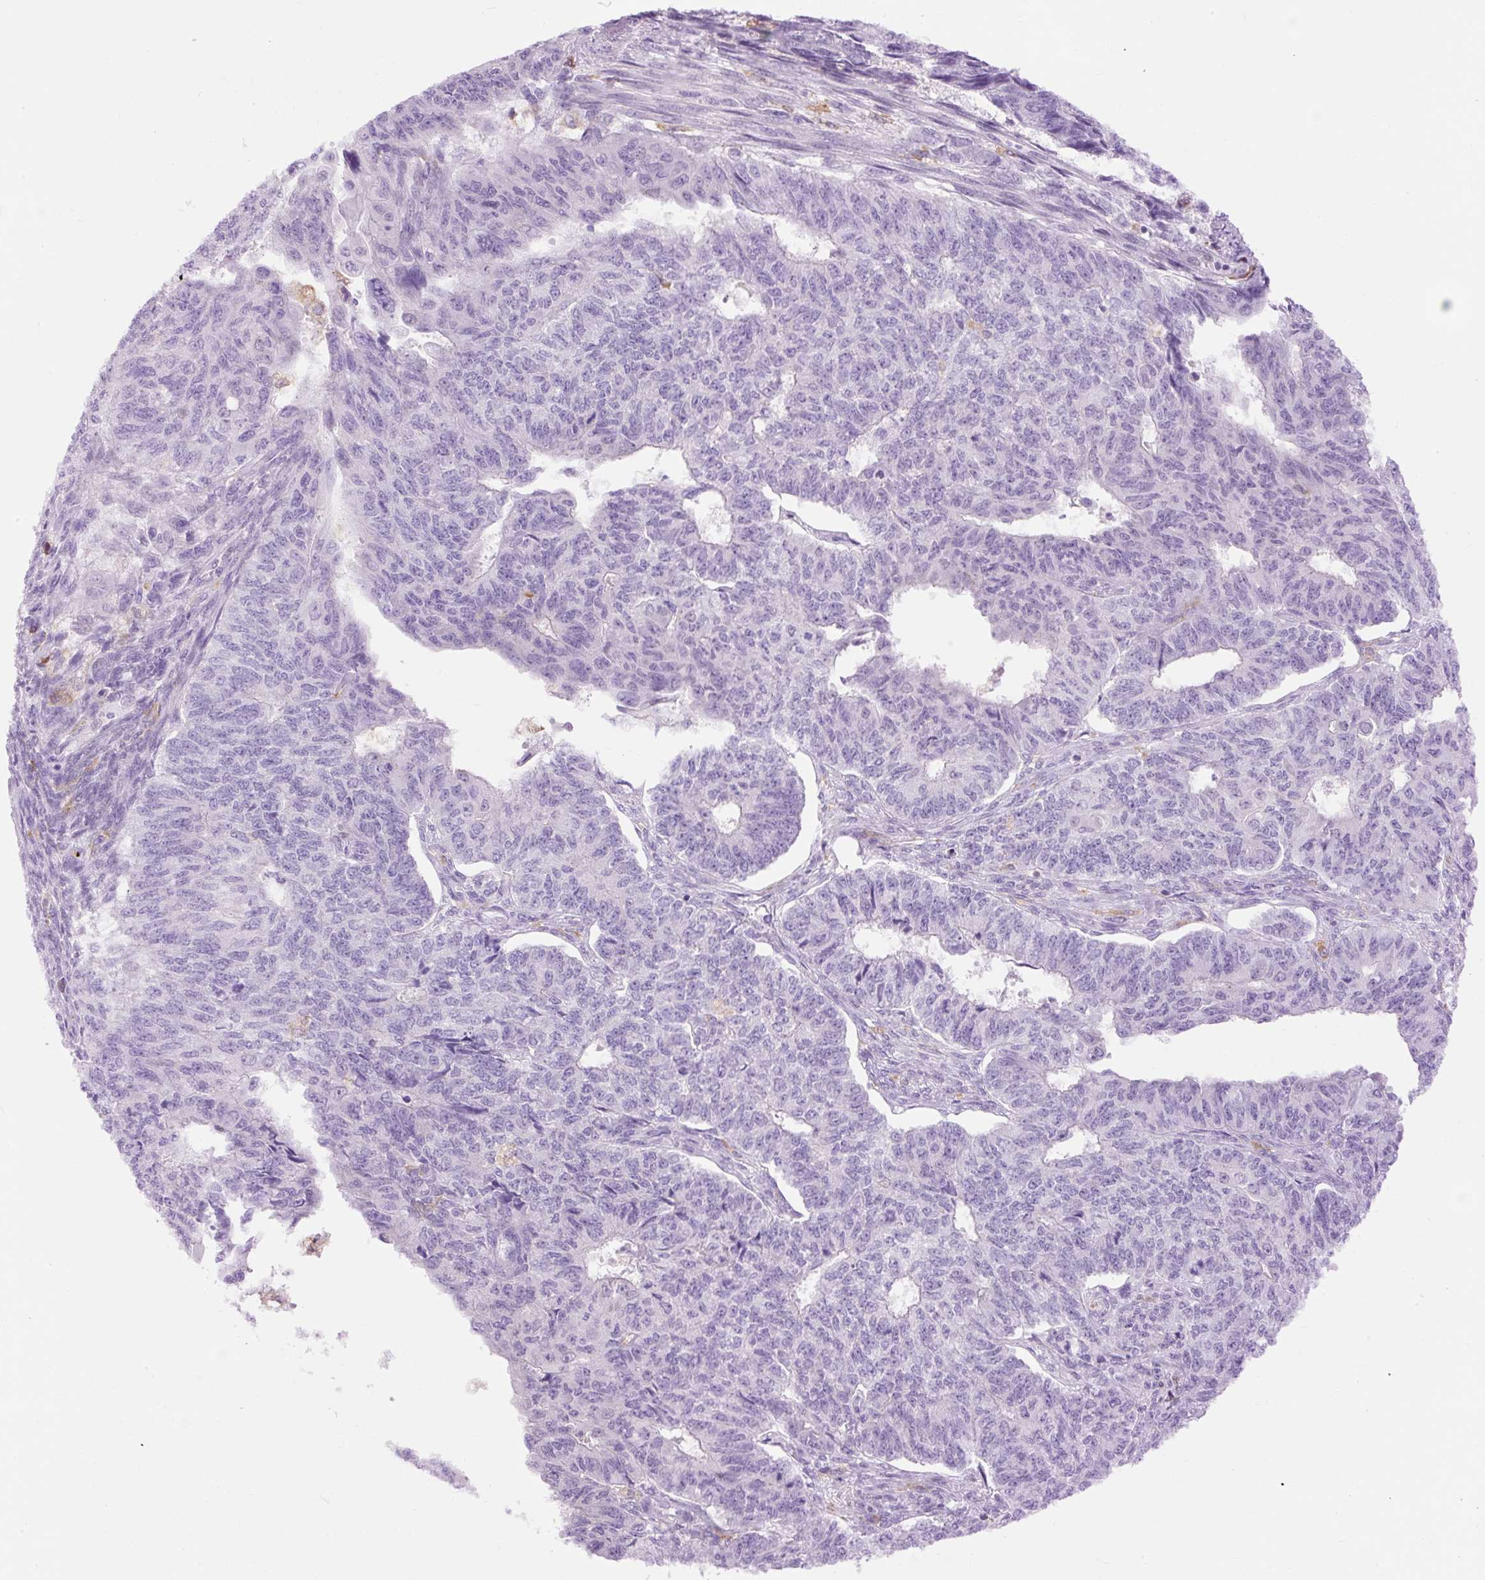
{"staining": {"intensity": "negative", "quantity": "none", "location": "none"}, "tissue": "endometrial cancer", "cell_type": "Tumor cells", "image_type": "cancer", "snomed": [{"axis": "morphology", "description": "Adenocarcinoma, NOS"}, {"axis": "topography", "description": "Endometrium"}], "caption": "Endometrial adenocarcinoma was stained to show a protein in brown. There is no significant expression in tumor cells. (Immunohistochemistry, brightfield microscopy, high magnification).", "gene": "LY86", "patient": {"sex": "female", "age": 32}}